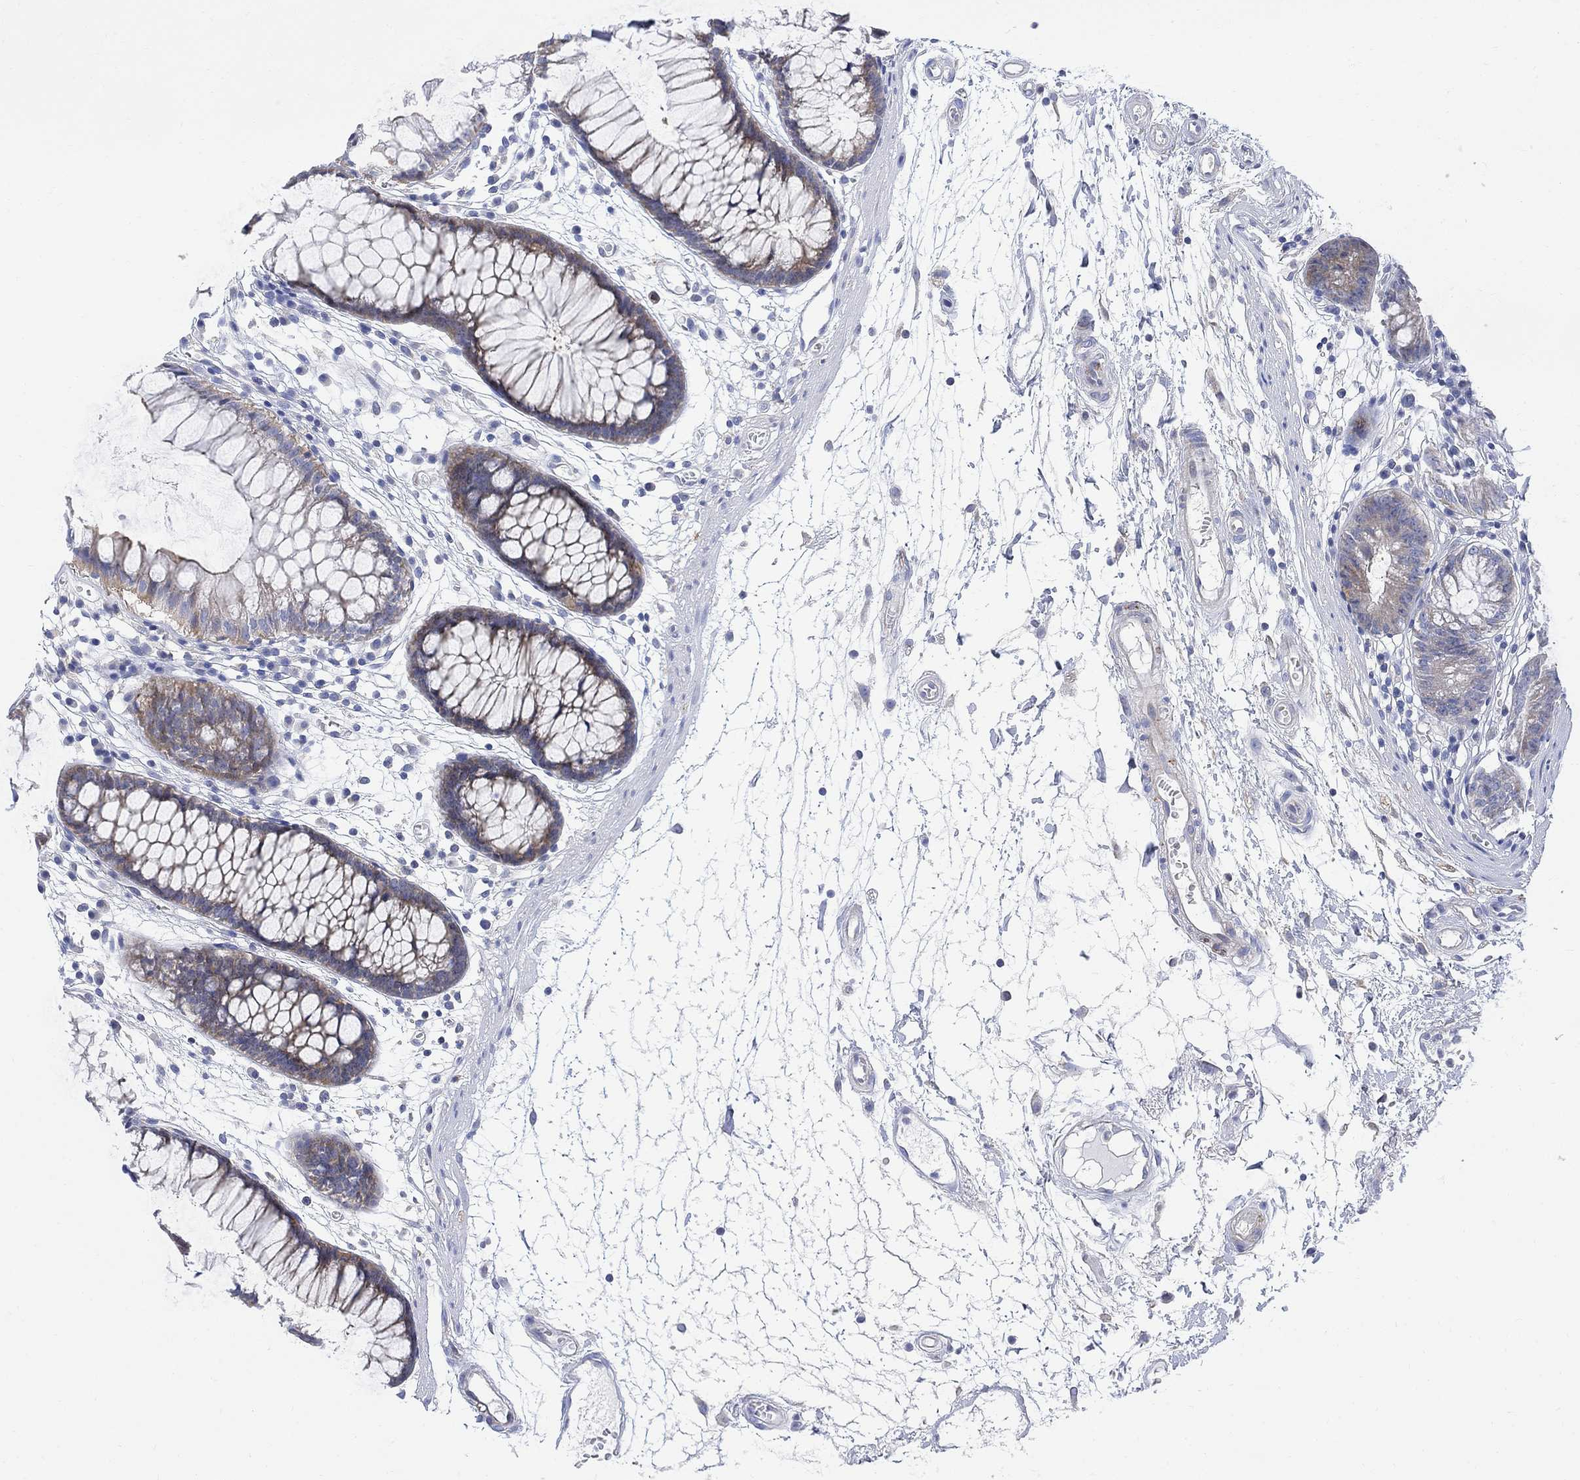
{"staining": {"intensity": "negative", "quantity": "none", "location": "none"}, "tissue": "colon", "cell_type": "Endothelial cells", "image_type": "normal", "snomed": [{"axis": "morphology", "description": "Normal tissue, NOS"}, {"axis": "morphology", "description": "Adenocarcinoma, NOS"}, {"axis": "topography", "description": "Colon"}], "caption": "Unremarkable colon was stained to show a protein in brown. There is no significant positivity in endothelial cells. (IHC, brightfield microscopy, high magnification).", "gene": "ARSK", "patient": {"sex": "male", "age": 65}}